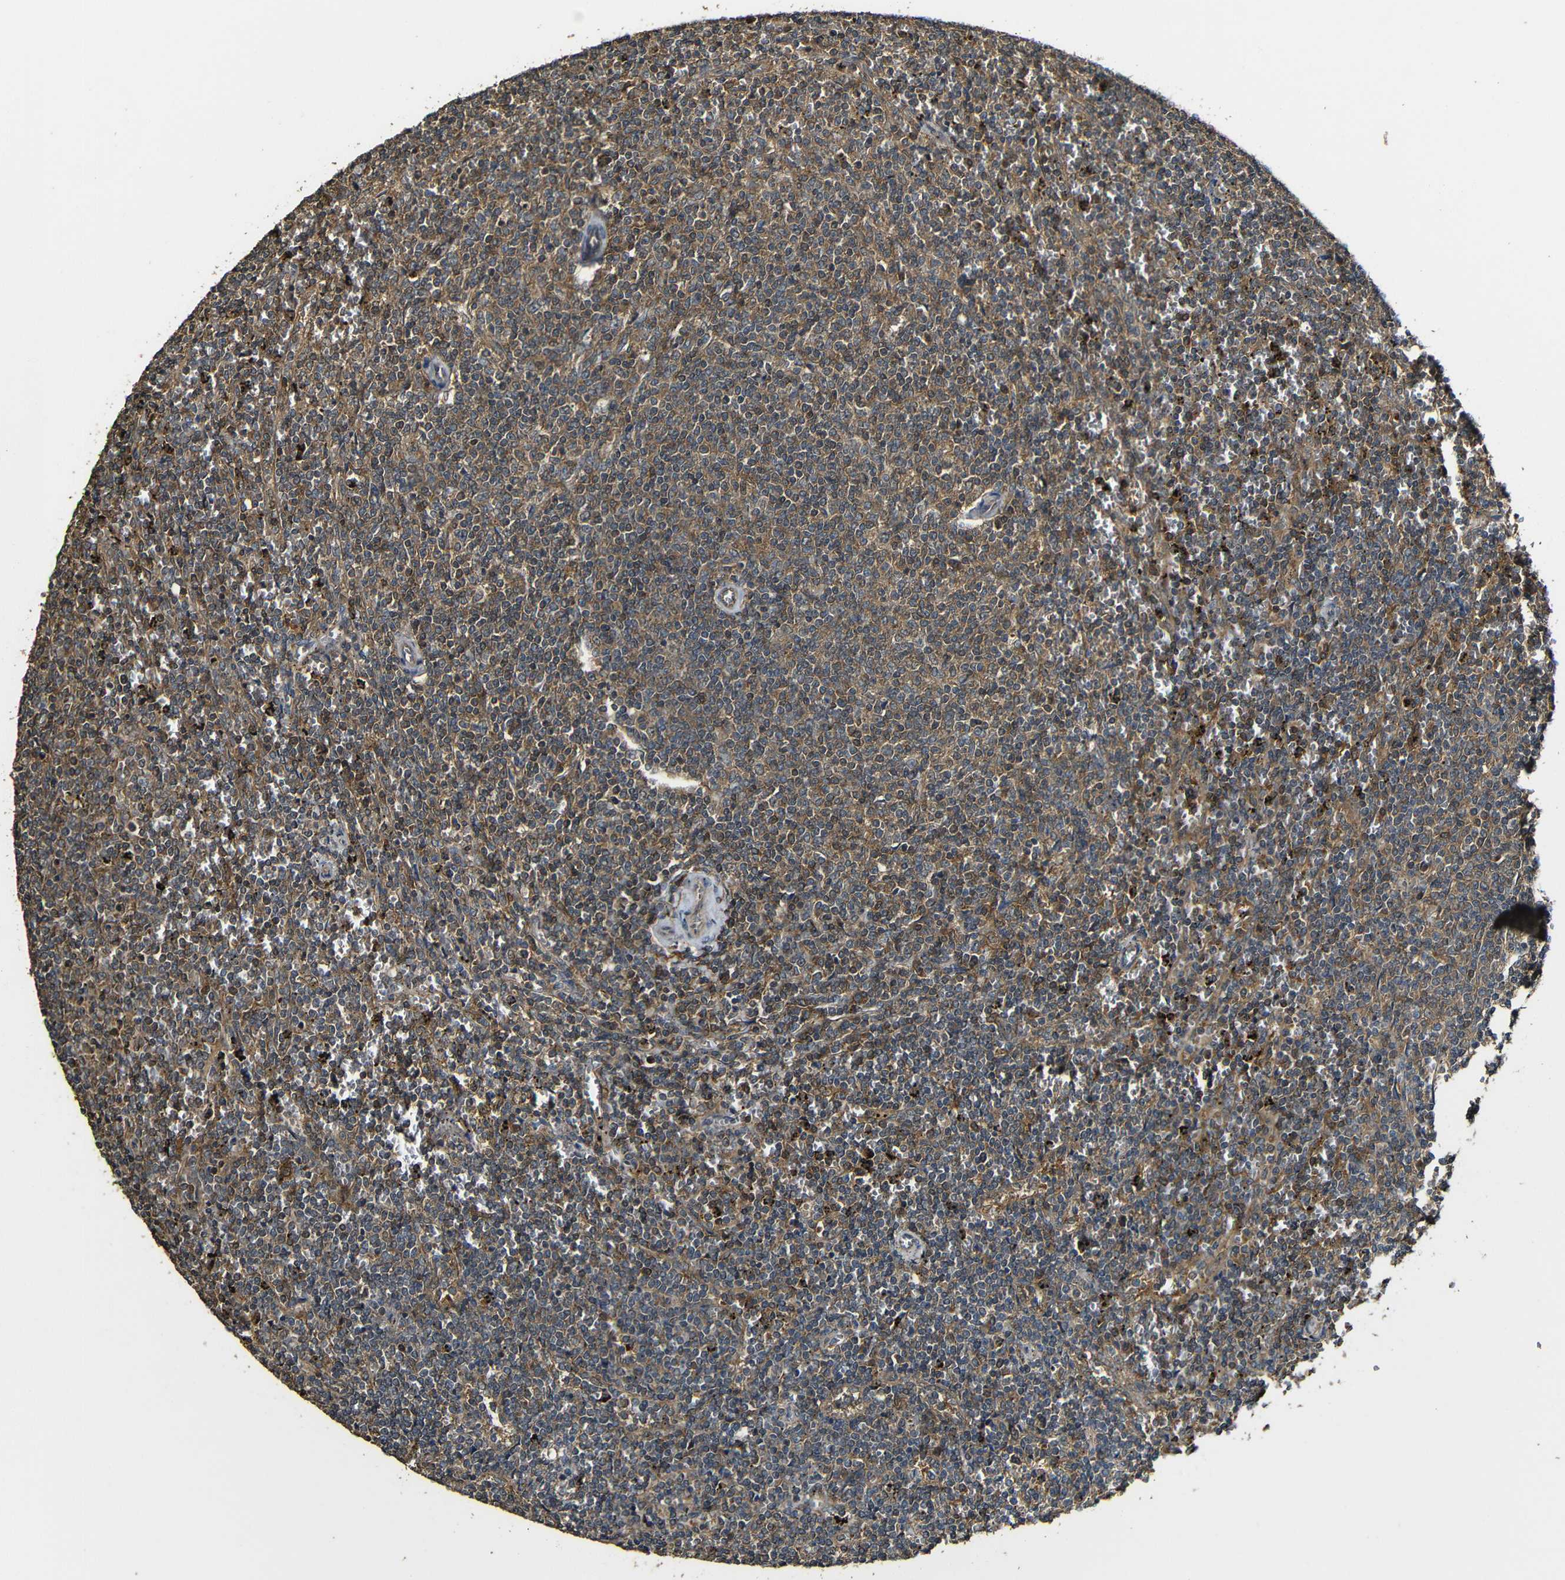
{"staining": {"intensity": "moderate", "quantity": ">75%", "location": "cytoplasmic/membranous"}, "tissue": "lymphoma", "cell_type": "Tumor cells", "image_type": "cancer", "snomed": [{"axis": "morphology", "description": "Malignant lymphoma, non-Hodgkin's type, Low grade"}, {"axis": "topography", "description": "Spleen"}], "caption": "A high-resolution image shows IHC staining of lymphoma, which demonstrates moderate cytoplasmic/membranous positivity in about >75% of tumor cells. (DAB (3,3'-diaminobenzidine) = brown stain, brightfield microscopy at high magnification).", "gene": "CASP8", "patient": {"sex": "female", "age": 50}}